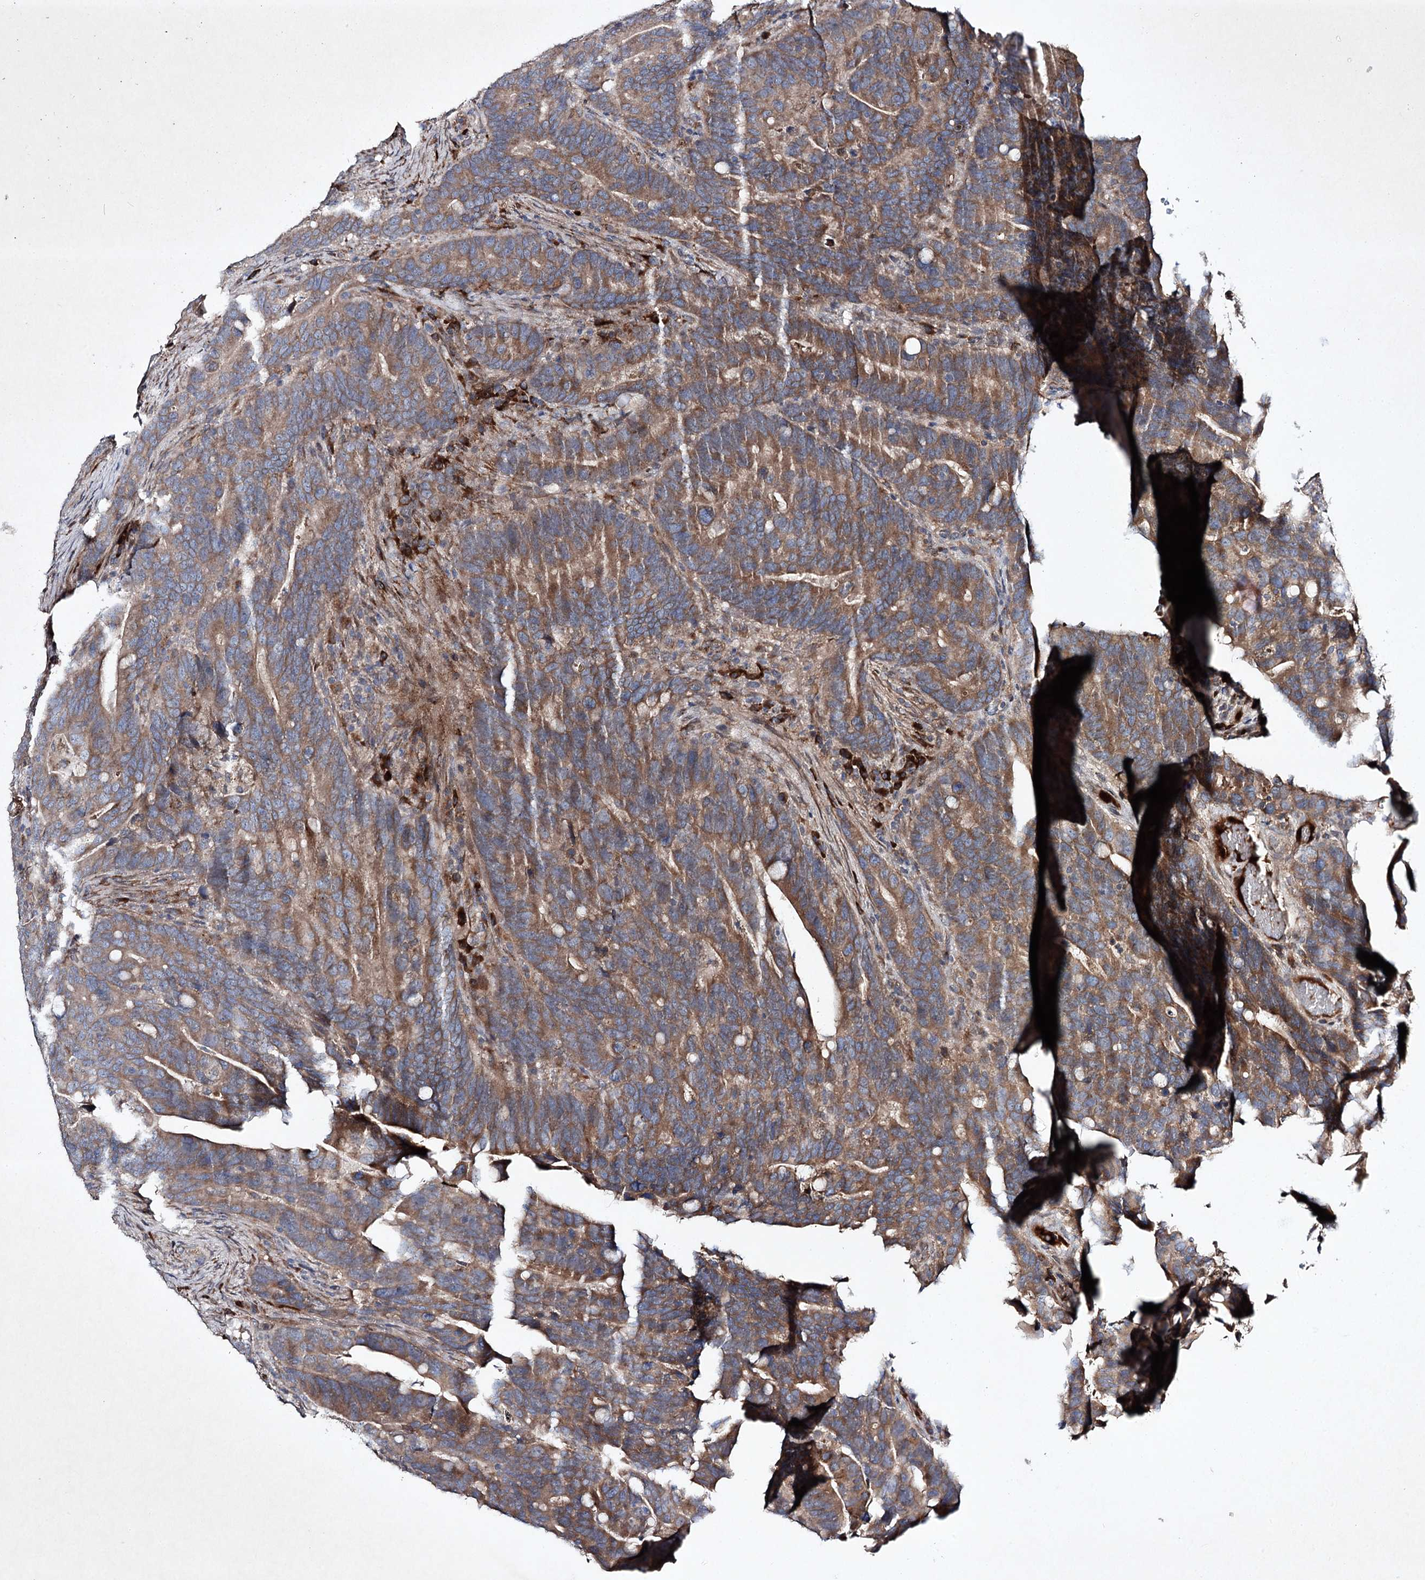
{"staining": {"intensity": "moderate", "quantity": ">75%", "location": "cytoplasmic/membranous"}, "tissue": "colorectal cancer", "cell_type": "Tumor cells", "image_type": "cancer", "snomed": [{"axis": "morphology", "description": "Adenocarcinoma, NOS"}, {"axis": "topography", "description": "Colon"}], "caption": "IHC micrograph of neoplastic tissue: human colorectal cancer stained using immunohistochemistry demonstrates medium levels of moderate protein expression localized specifically in the cytoplasmic/membranous of tumor cells, appearing as a cytoplasmic/membranous brown color.", "gene": "ALG9", "patient": {"sex": "female", "age": 66}}